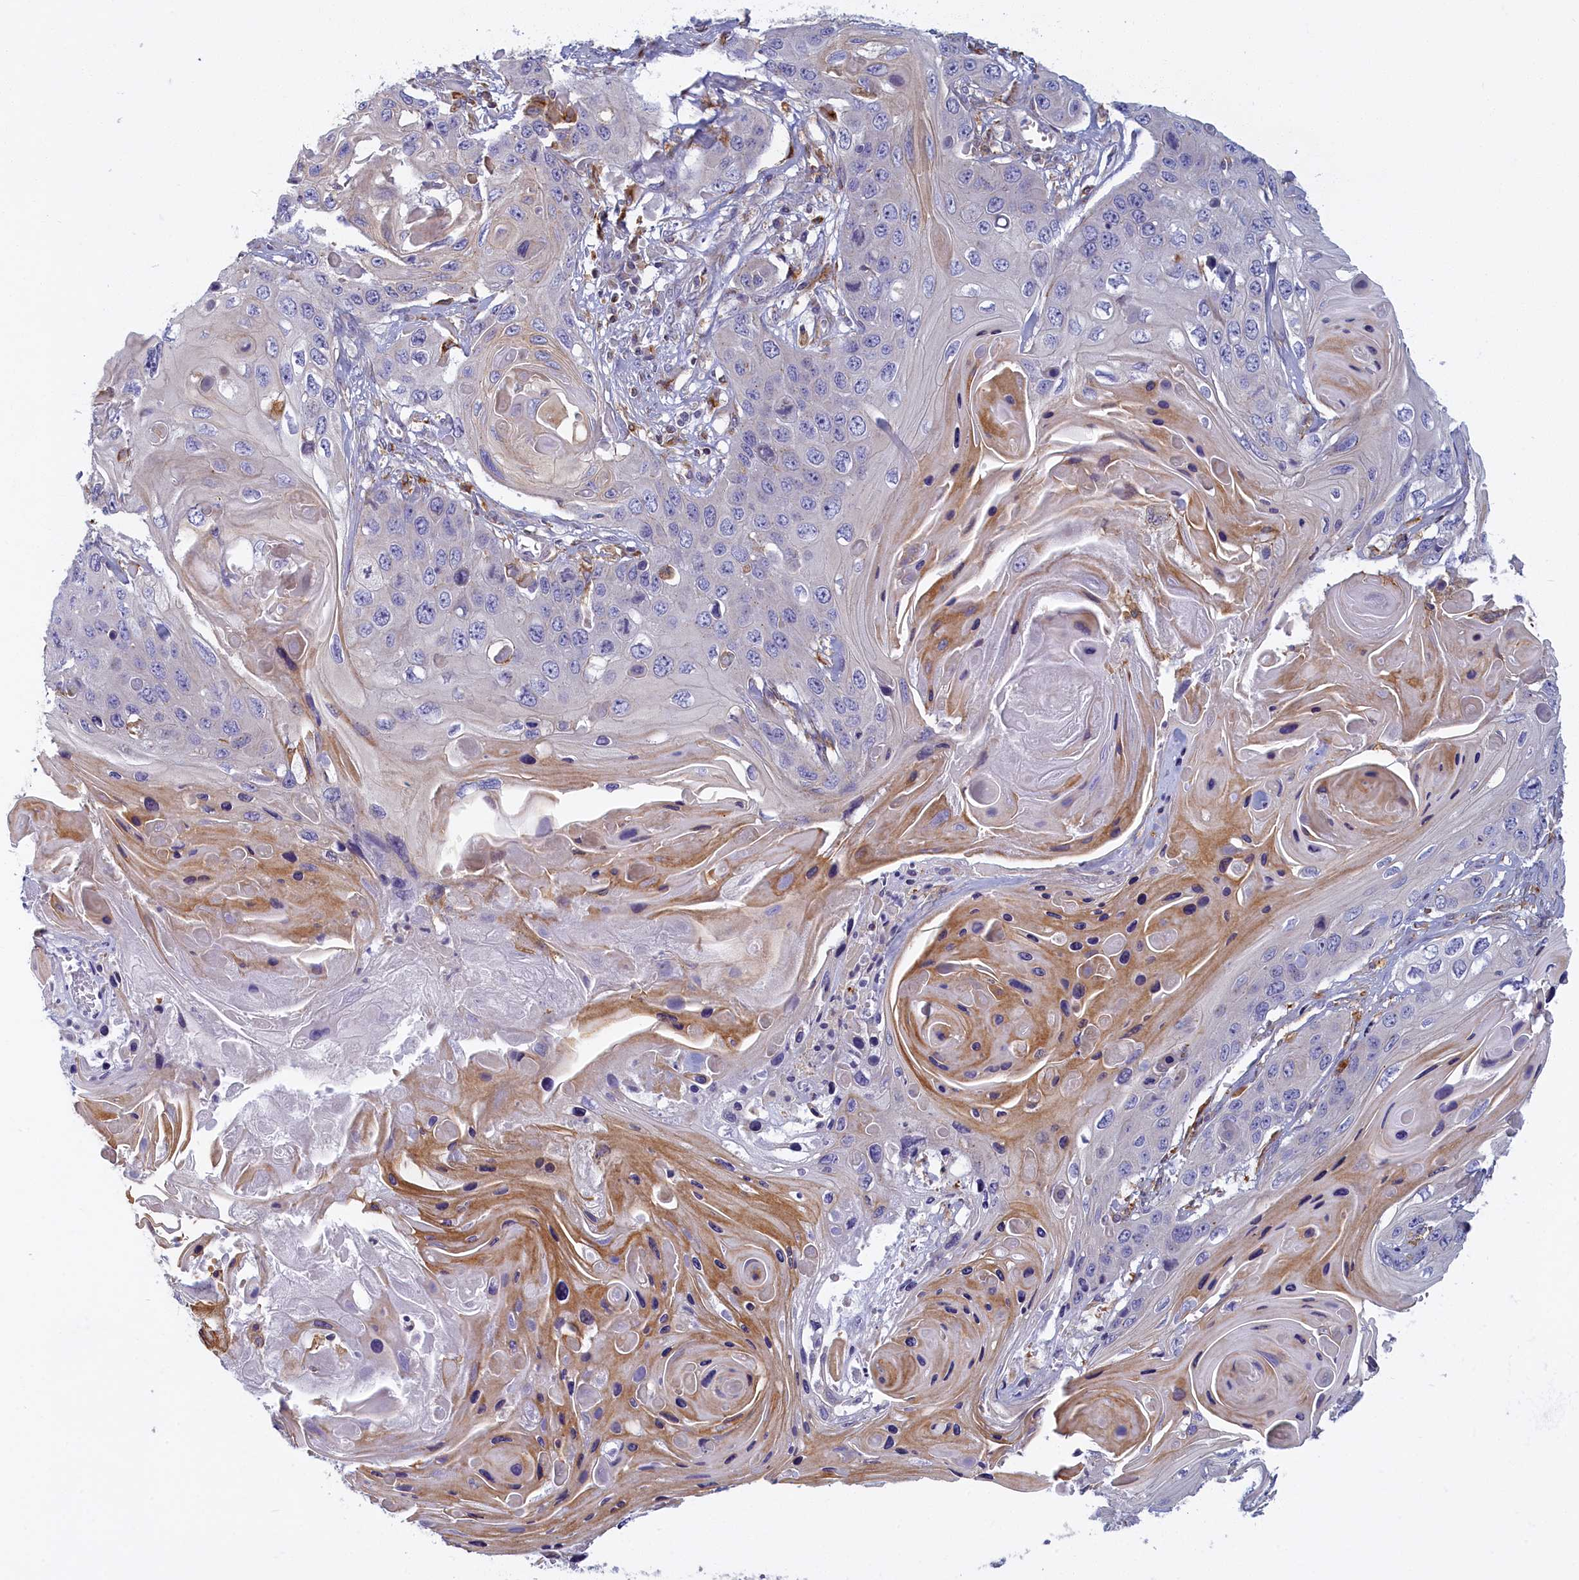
{"staining": {"intensity": "negative", "quantity": "none", "location": "none"}, "tissue": "skin cancer", "cell_type": "Tumor cells", "image_type": "cancer", "snomed": [{"axis": "morphology", "description": "Squamous cell carcinoma, NOS"}, {"axis": "topography", "description": "Skin"}], "caption": "Immunohistochemical staining of skin cancer reveals no significant staining in tumor cells. The staining is performed using DAB (3,3'-diaminobenzidine) brown chromogen with nuclei counter-stained in using hematoxylin.", "gene": "NOL10", "patient": {"sex": "male", "age": 55}}